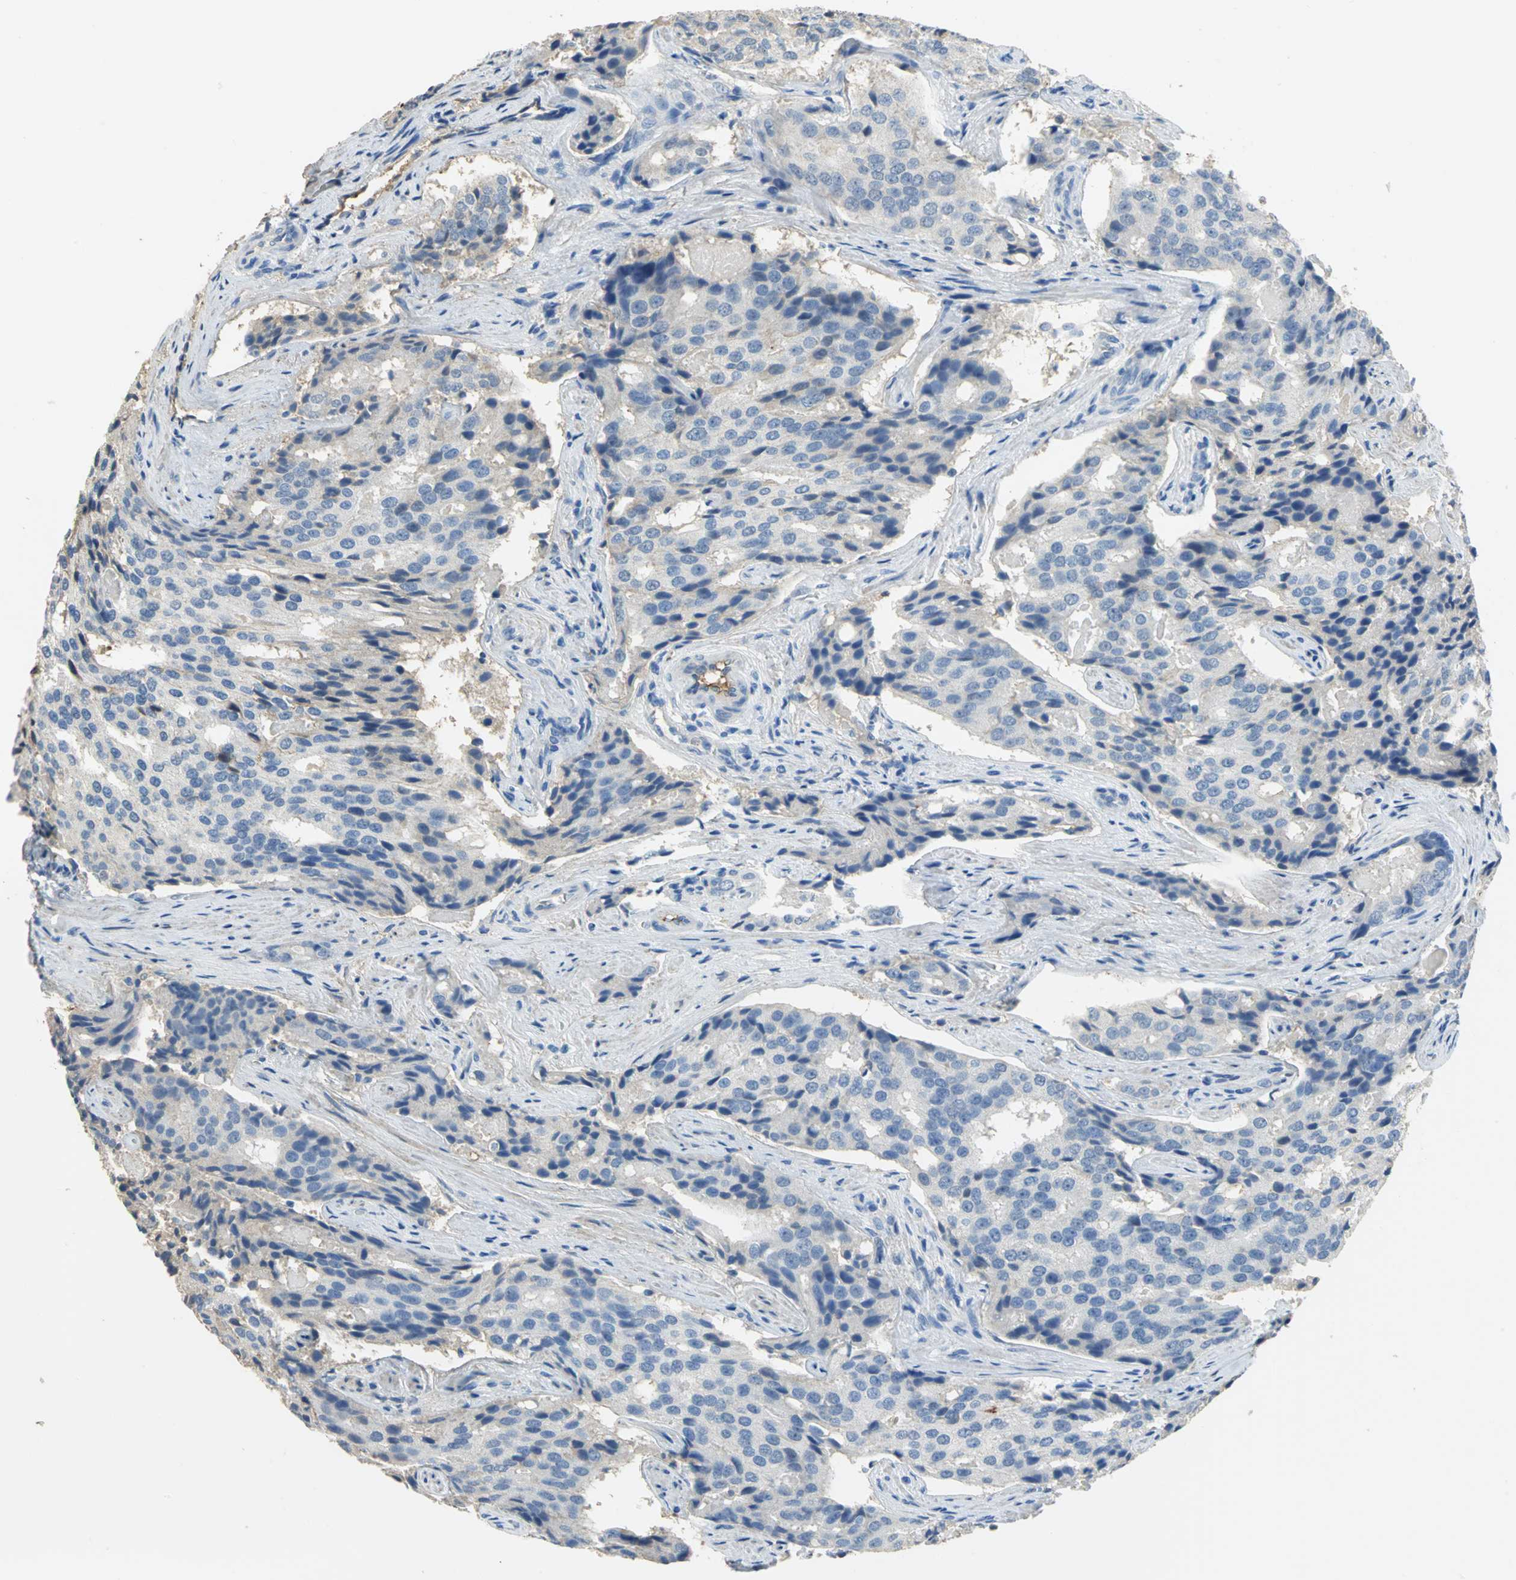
{"staining": {"intensity": "weak", "quantity": "25%-75%", "location": "cytoplasmic/membranous"}, "tissue": "prostate cancer", "cell_type": "Tumor cells", "image_type": "cancer", "snomed": [{"axis": "morphology", "description": "Adenocarcinoma, High grade"}, {"axis": "topography", "description": "Prostate"}], "caption": "Prostate cancer (adenocarcinoma (high-grade)) stained with a brown dye displays weak cytoplasmic/membranous positive expression in about 25%-75% of tumor cells.", "gene": "GYG2", "patient": {"sex": "male", "age": 58}}